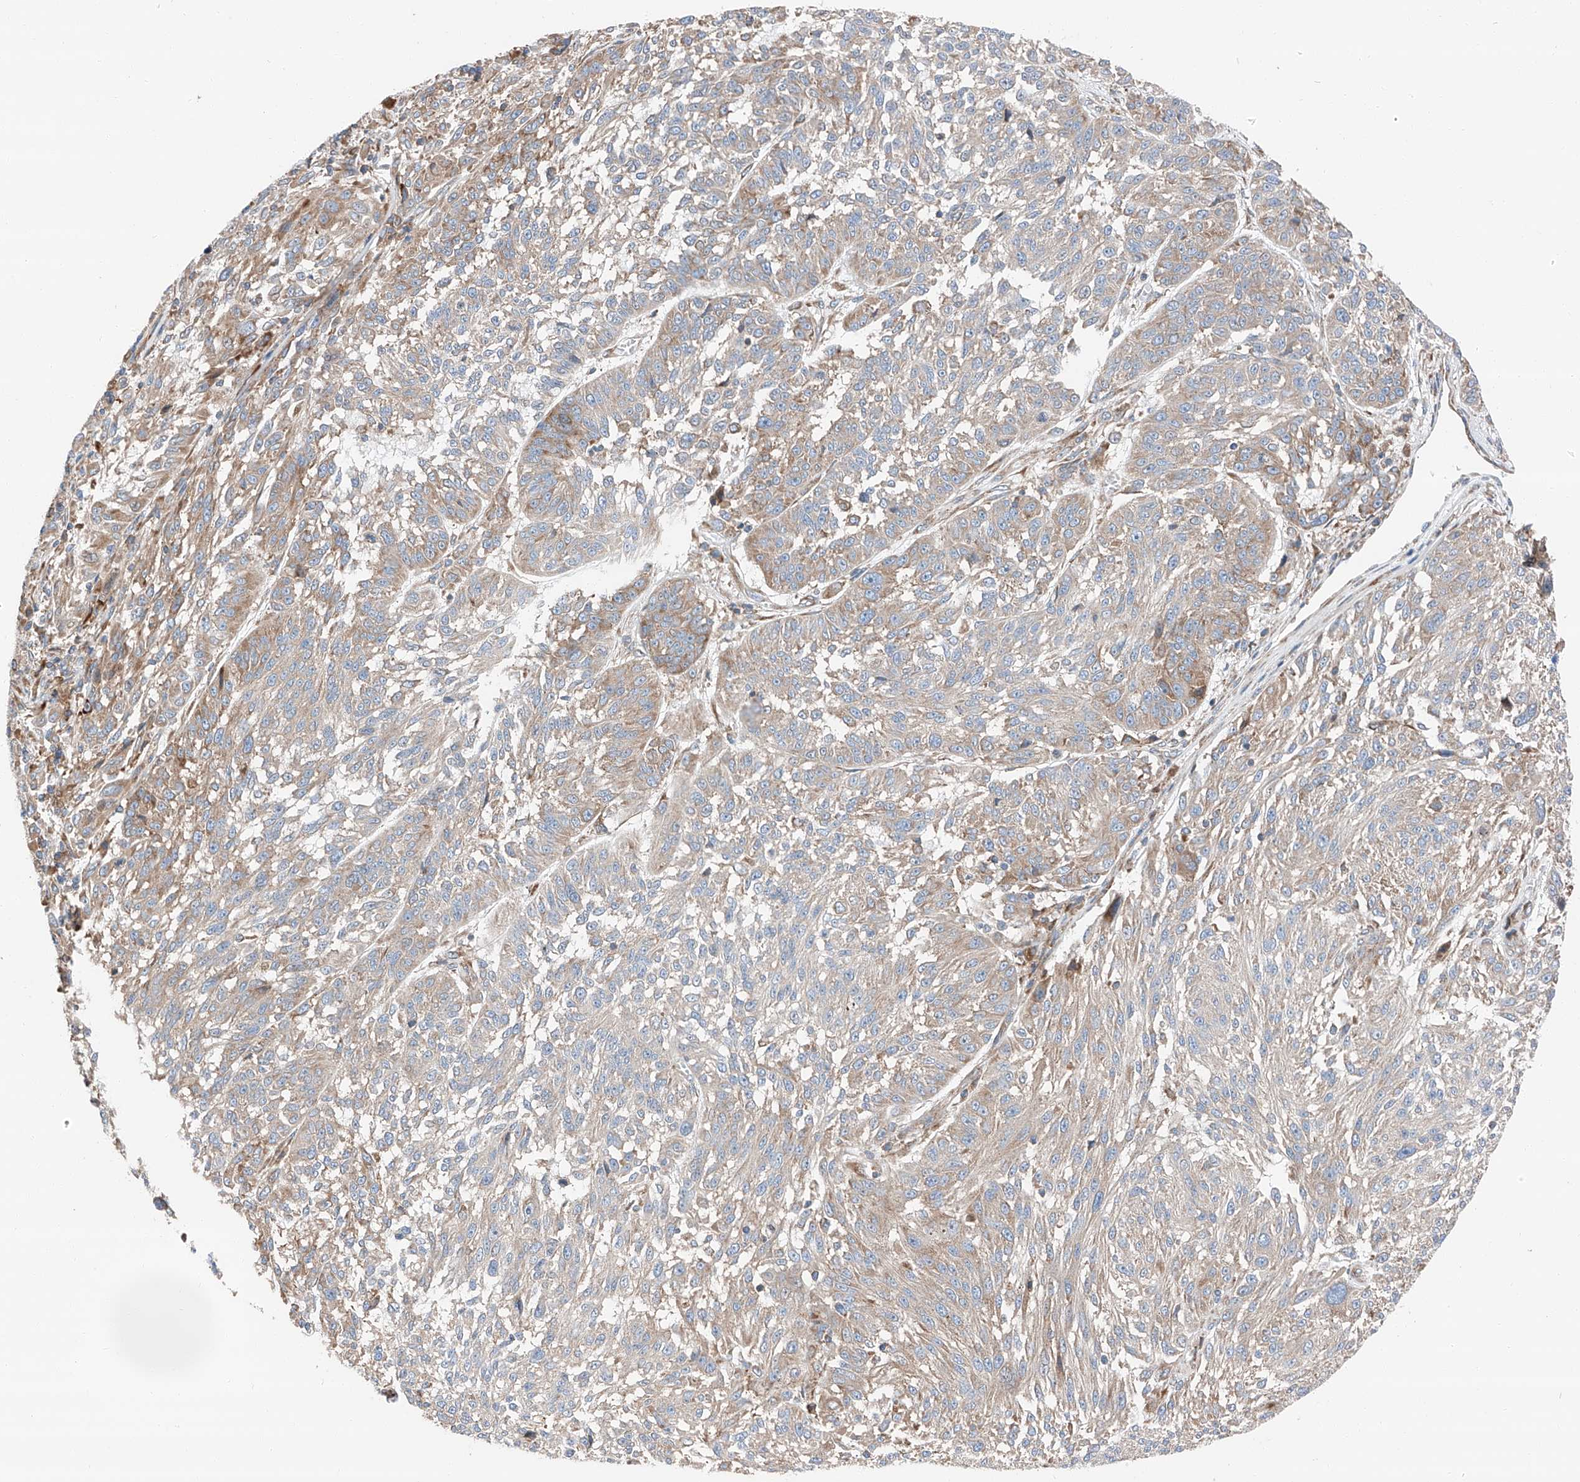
{"staining": {"intensity": "weak", "quantity": "<25%", "location": "cytoplasmic/membranous"}, "tissue": "melanoma", "cell_type": "Tumor cells", "image_type": "cancer", "snomed": [{"axis": "morphology", "description": "Malignant melanoma, NOS"}, {"axis": "topography", "description": "Skin"}], "caption": "The histopathology image reveals no significant expression in tumor cells of melanoma. (DAB (3,3'-diaminobenzidine) IHC, high magnification).", "gene": "ZC3H15", "patient": {"sex": "male", "age": 53}}